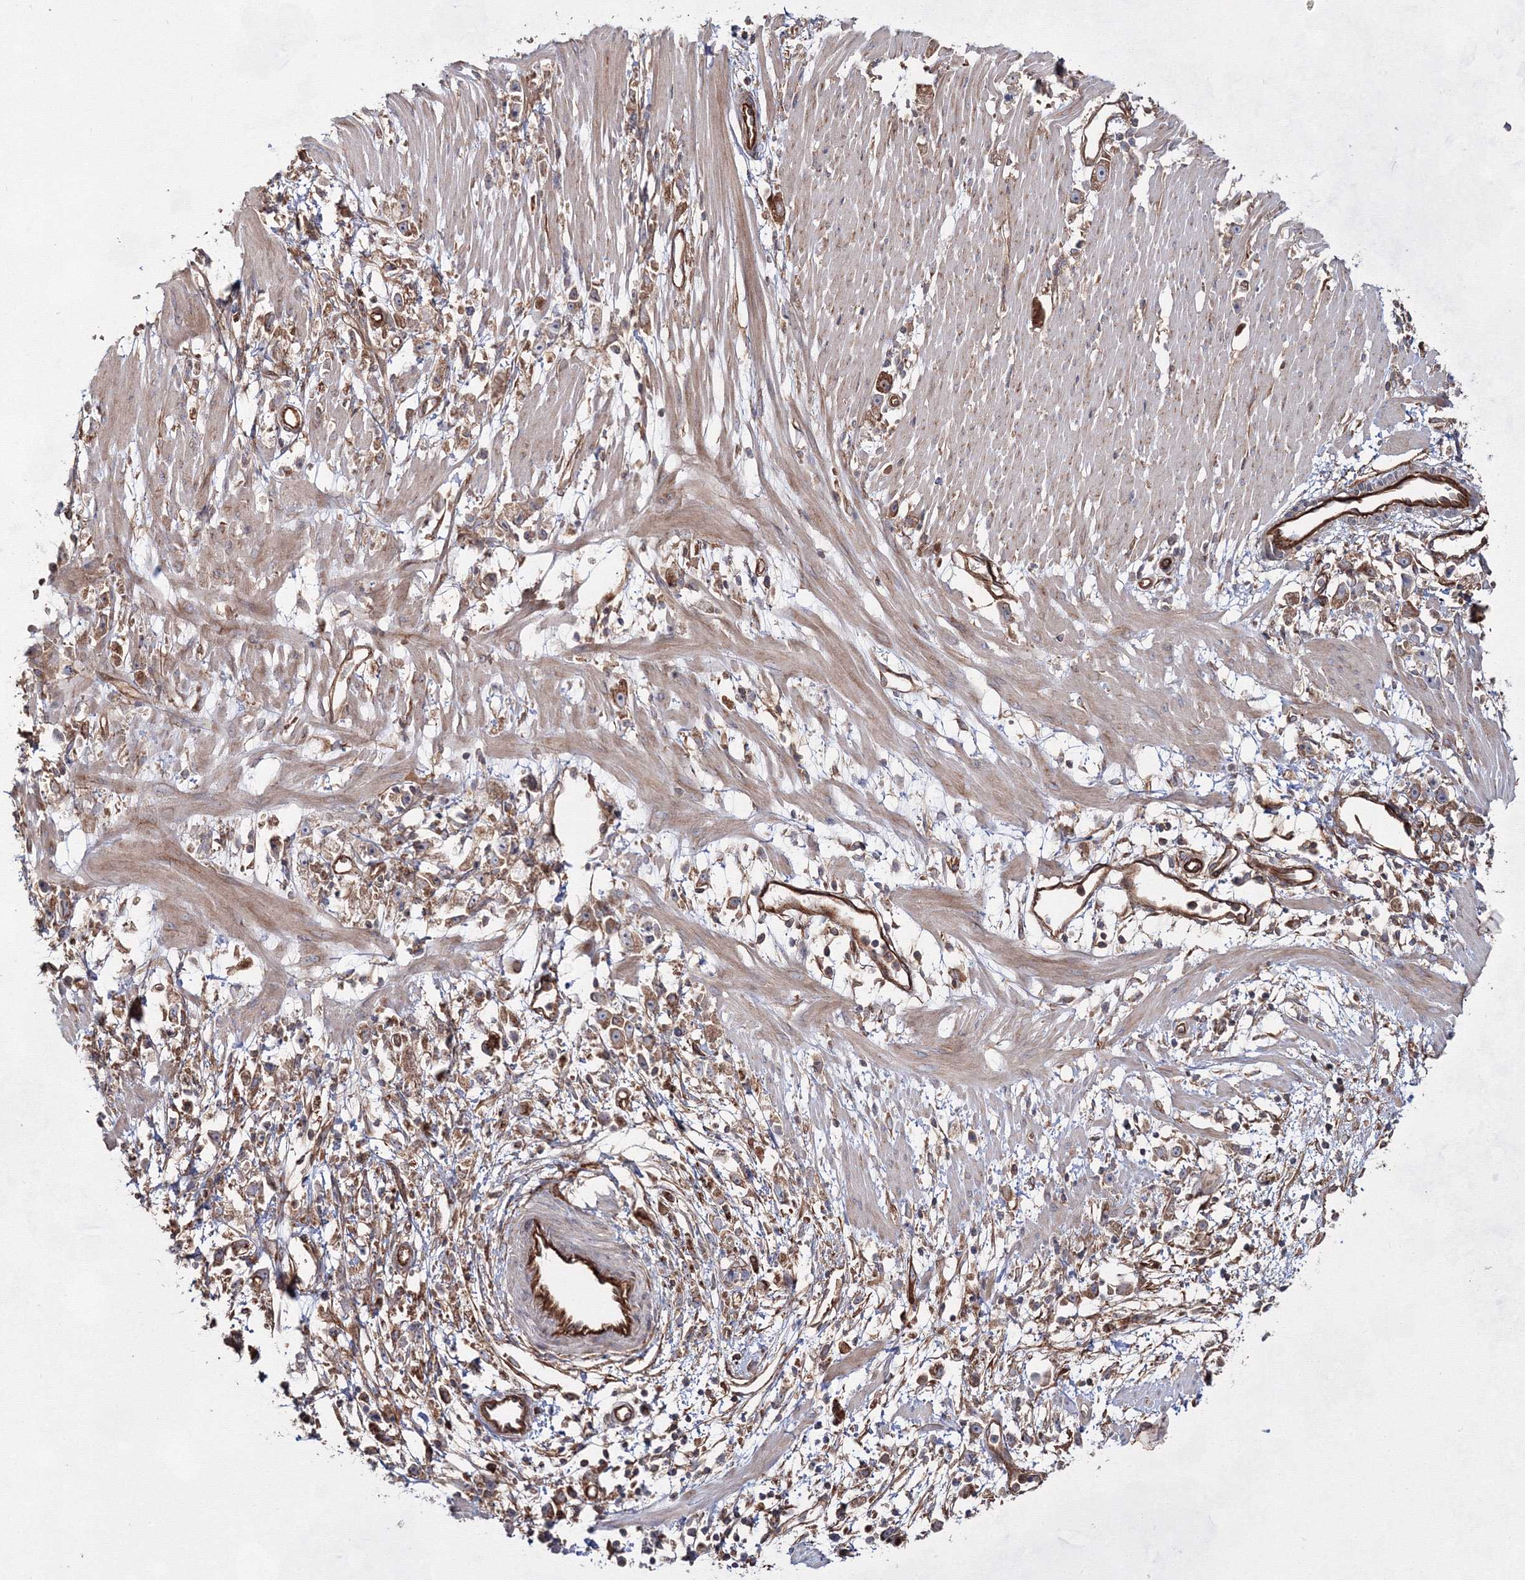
{"staining": {"intensity": "moderate", "quantity": ">75%", "location": "cytoplasmic/membranous"}, "tissue": "stomach cancer", "cell_type": "Tumor cells", "image_type": "cancer", "snomed": [{"axis": "morphology", "description": "Adenocarcinoma, NOS"}, {"axis": "topography", "description": "Stomach"}], "caption": "Brown immunohistochemical staining in adenocarcinoma (stomach) shows moderate cytoplasmic/membranous staining in approximately >75% of tumor cells.", "gene": "EXOC6", "patient": {"sex": "female", "age": 59}}